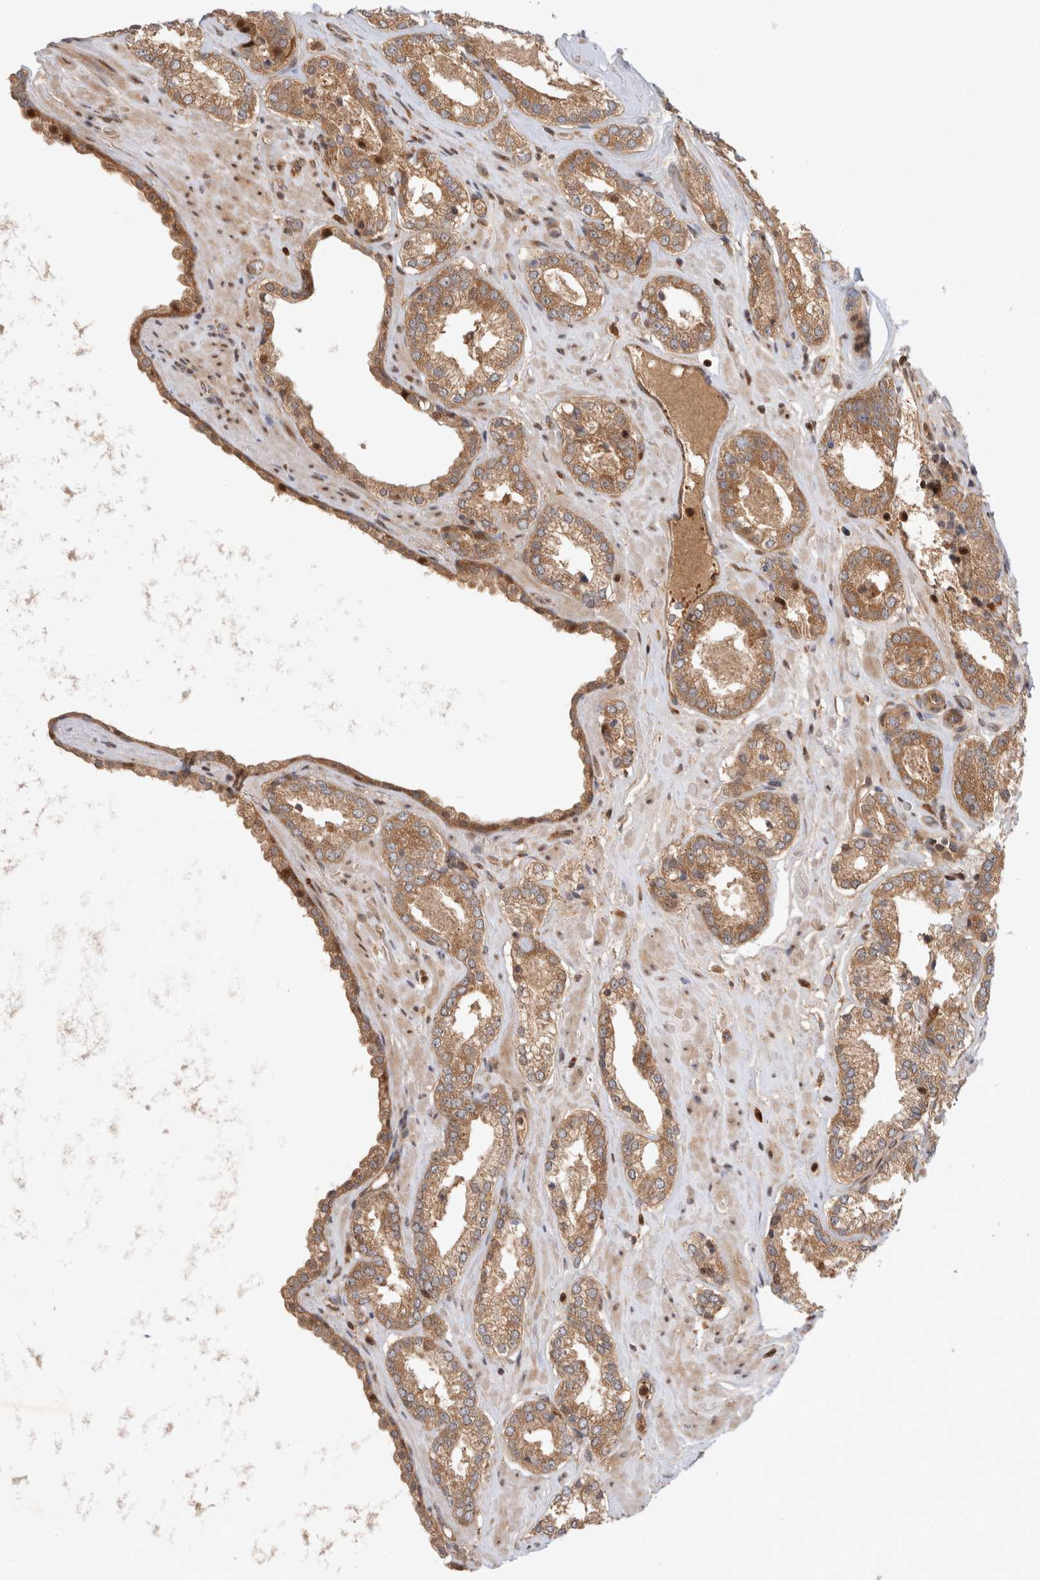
{"staining": {"intensity": "moderate", "quantity": ">75%", "location": "cytoplasmic/membranous"}, "tissue": "prostate cancer", "cell_type": "Tumor cells", "image_type": "cancer", "snomed": [{"axis": "morphology", "description": "Adenocarcinoma, Low grade"}, {"axis": "topography", "description": "Prostate"}], "caption": "Tumor cells demonstrate medium levels of moderate cytoplasmic/membranous expression in about >75% of cells in prostate cancer (adenocarcinoma (low-grade)).", "gene": "HTT", "patient": {"sex": "male", "age": 62}}